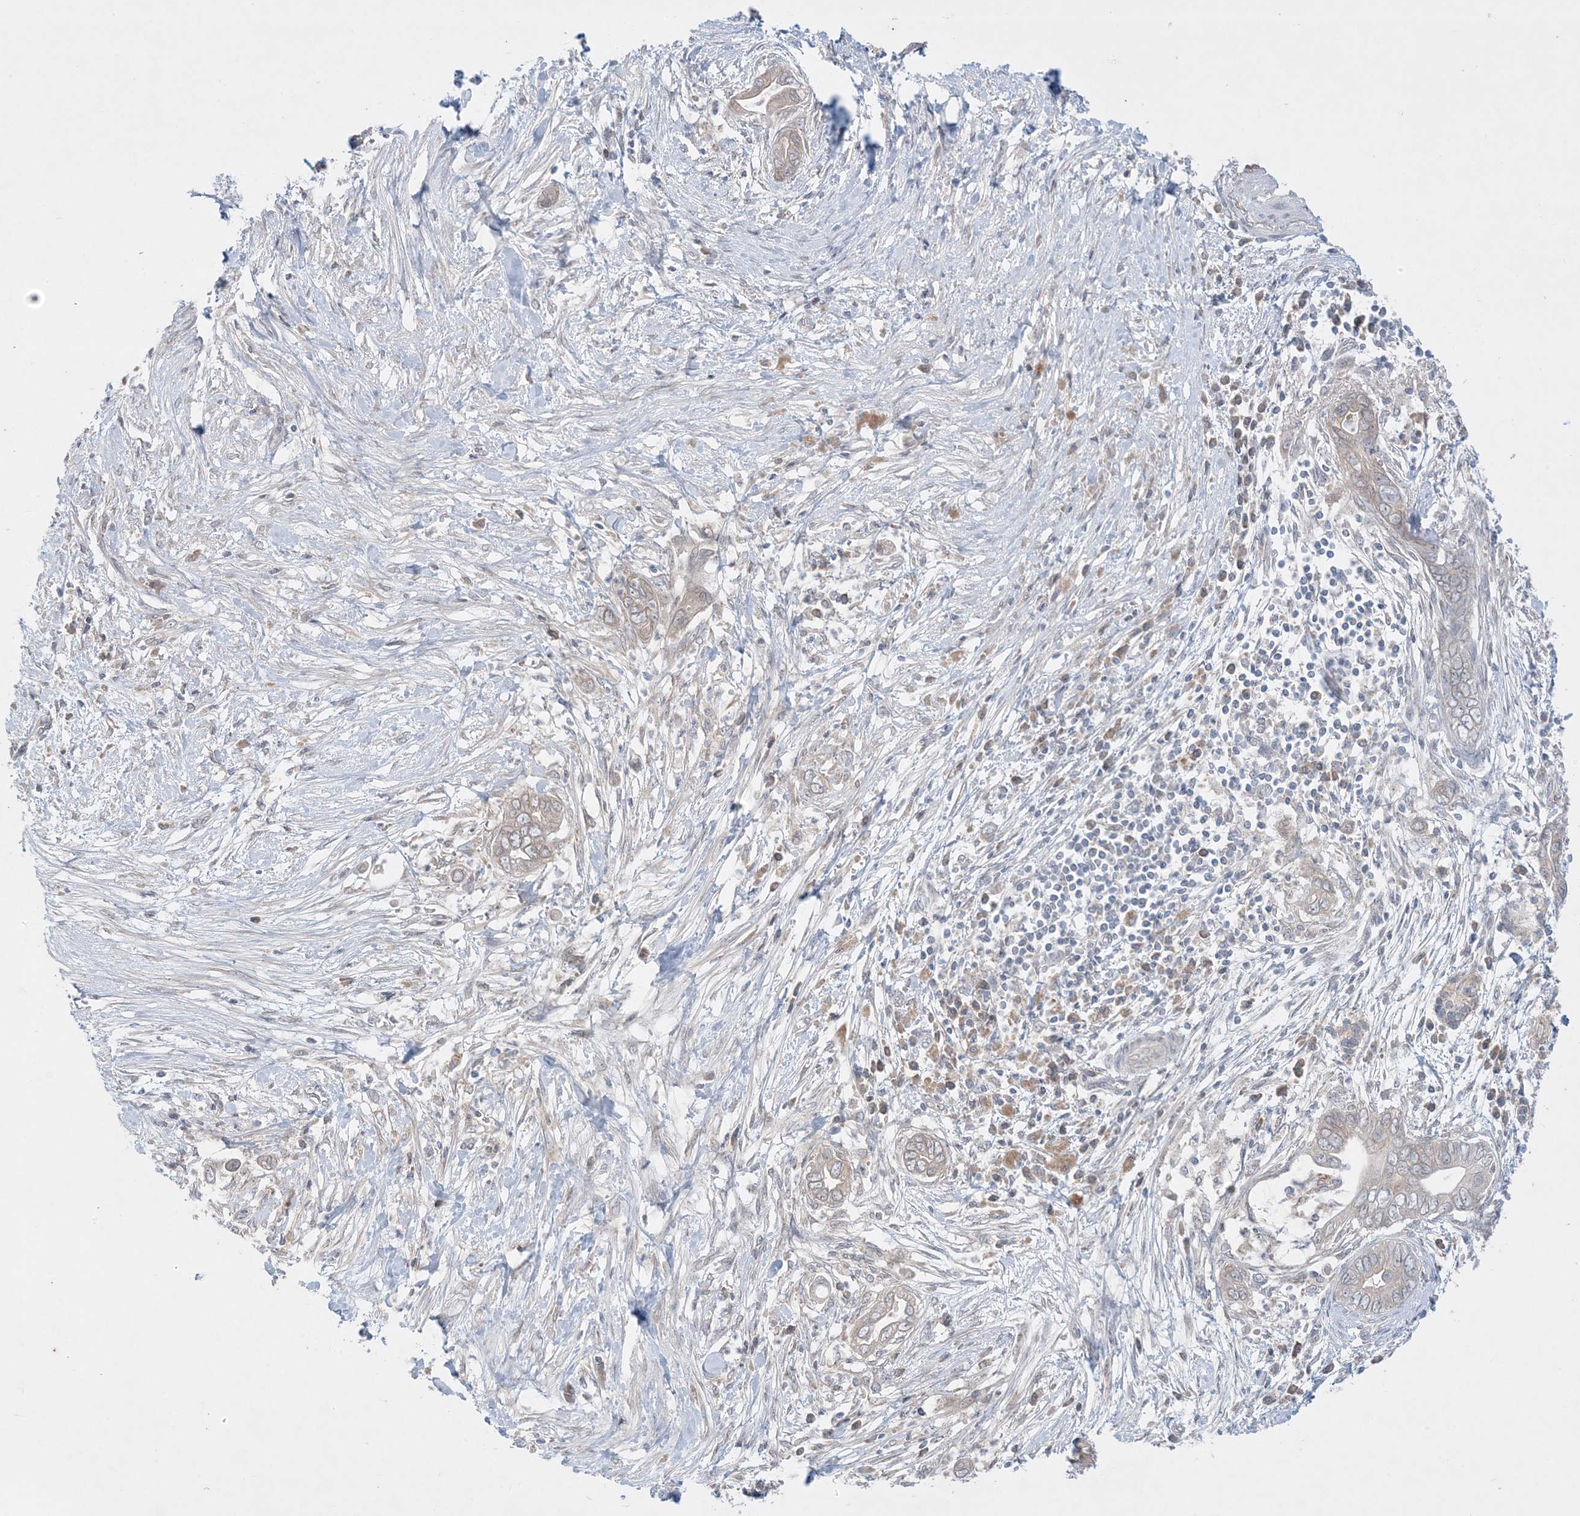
{"staining": {"intensity": "negative", "quantity": "none", "location": "none"}, "tissue": "pancreatic cancer", "cell_type": "Tumor cells", "image_type": "cancer", "snomed": [{"axis": "morphology", "description": "Adenocarcinoma, NOS"}, {"axis": "topography", "description": "Pancreas"}], "caption": "Pancreatic cancer stained for a protein using immunohistochemistry demonstrates no expression tumor cells.", "gene": "MMGT1", "patient": {"sex": "male", "age": 75}}